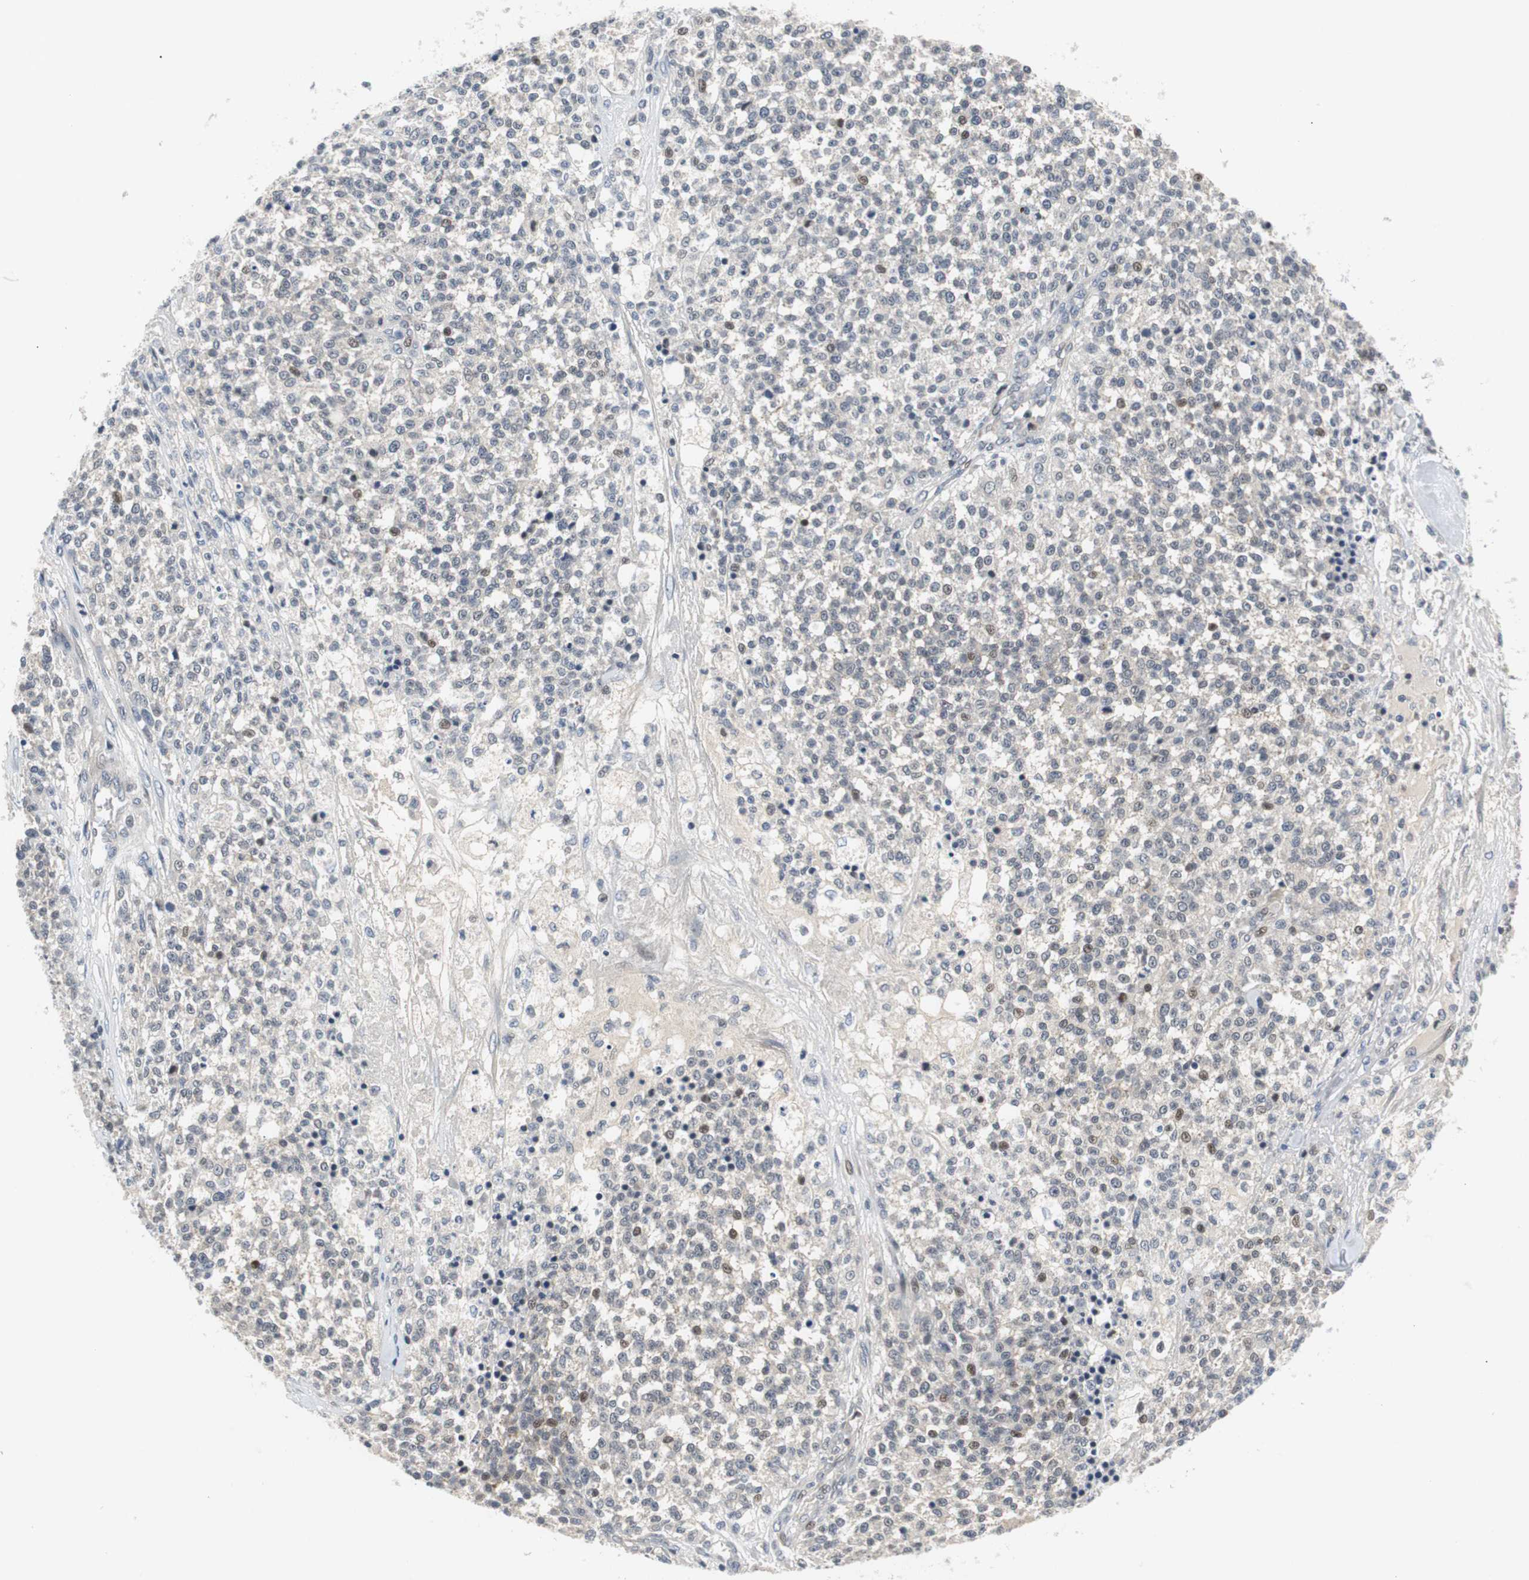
{"staining": {"intensity": "weak", "quantity": "<25%", "location": "nuclear"}, "tissue": "testis cancer", "cell_type": "Tumor cells", "image_type": "cancer", "snomed": [{"axis": "morphology", "description": "Seminoma, NOS"}, {"axis": "topography", "description": "Testis"}], "caption": "A micrograph of human seminoma (testis) is negative for staining in tumor cells.", "gene": "MAP2K4", "patient": {"sex": "male", "age": 59}}